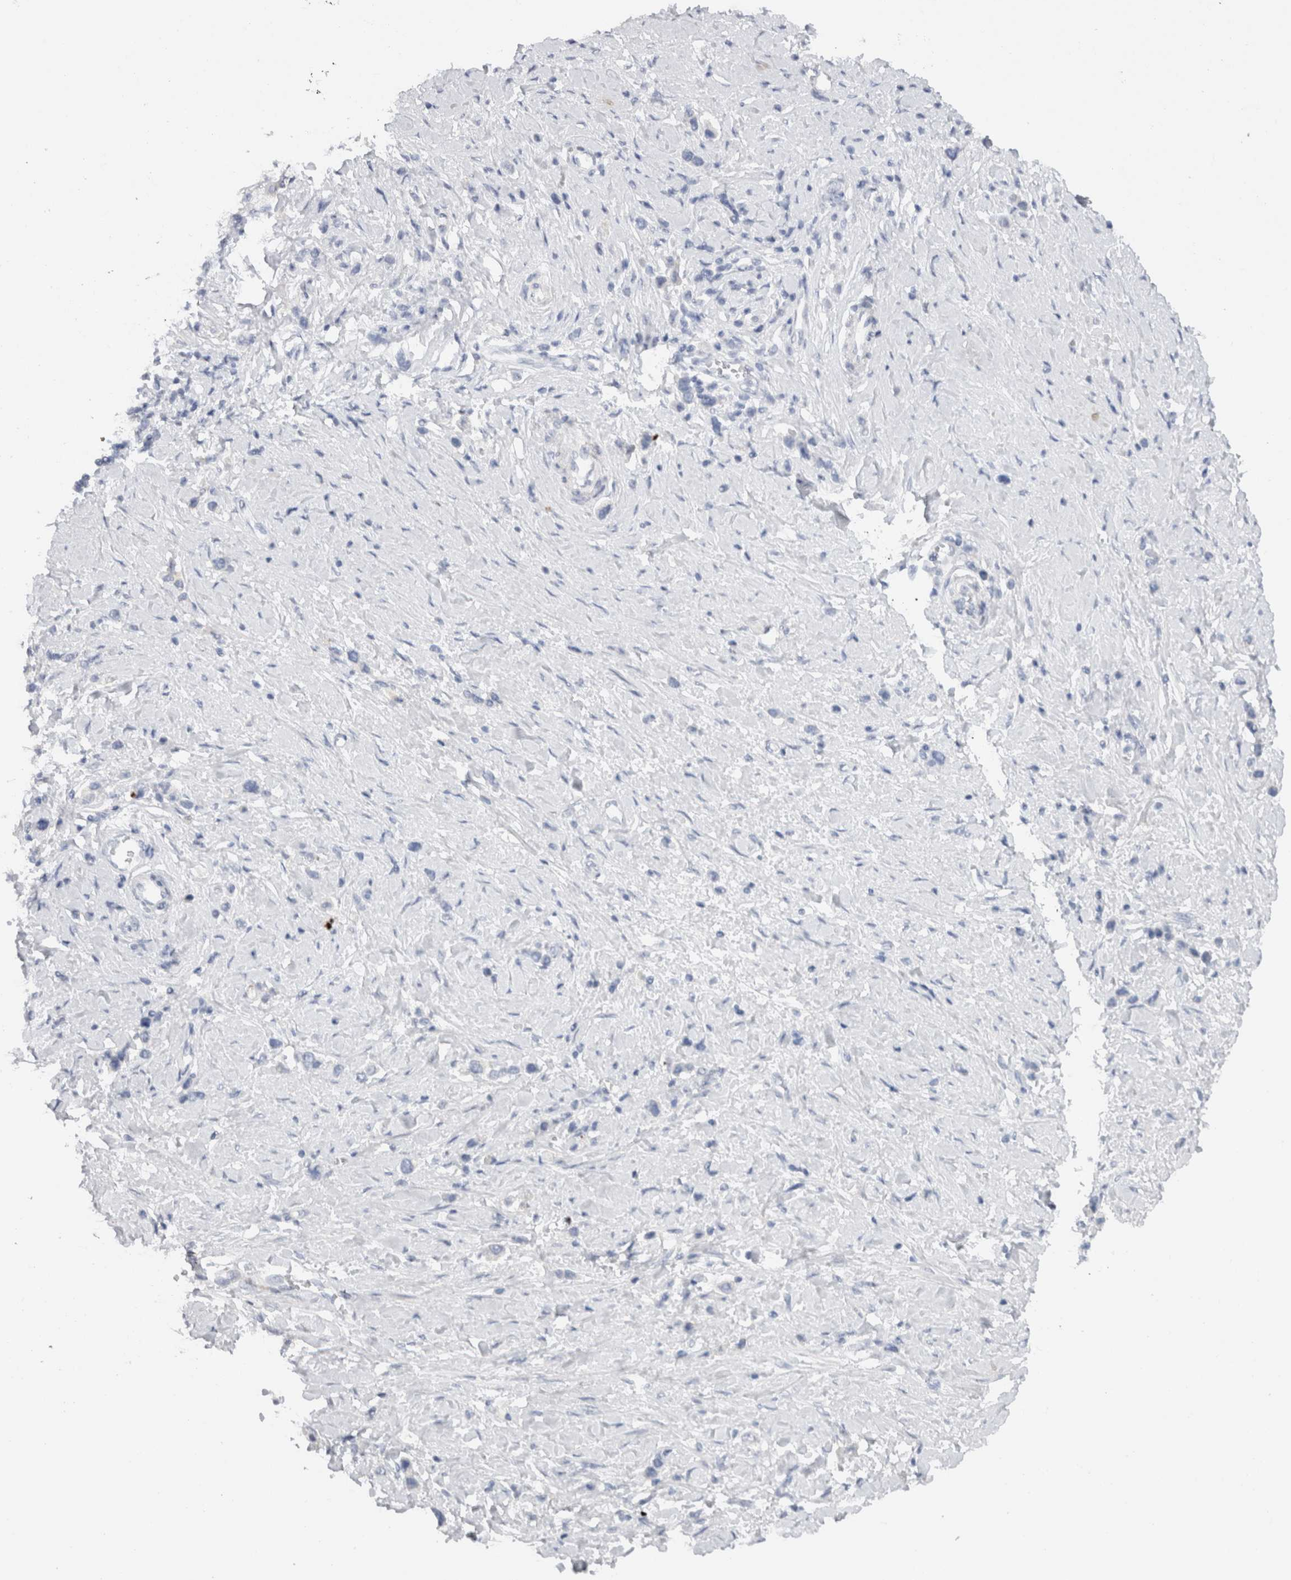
{"staining": {"intensity": "negative", "quantity": "none", "location": "none"}, "tissue": "stomach cancer", "cell_type": "Tumor cells", "image_type": "cancer", "snomed": [{"axis": "morphology", "description": "Adenocarcinoma, NOS"}, {"axis": "topography", "description": "Stomach"}], "caption": "The image exhibits no staining of tumor cells in stomach cancer.", "gene": "C9orf50", "patient": {"sex": "female", "age": 65}}